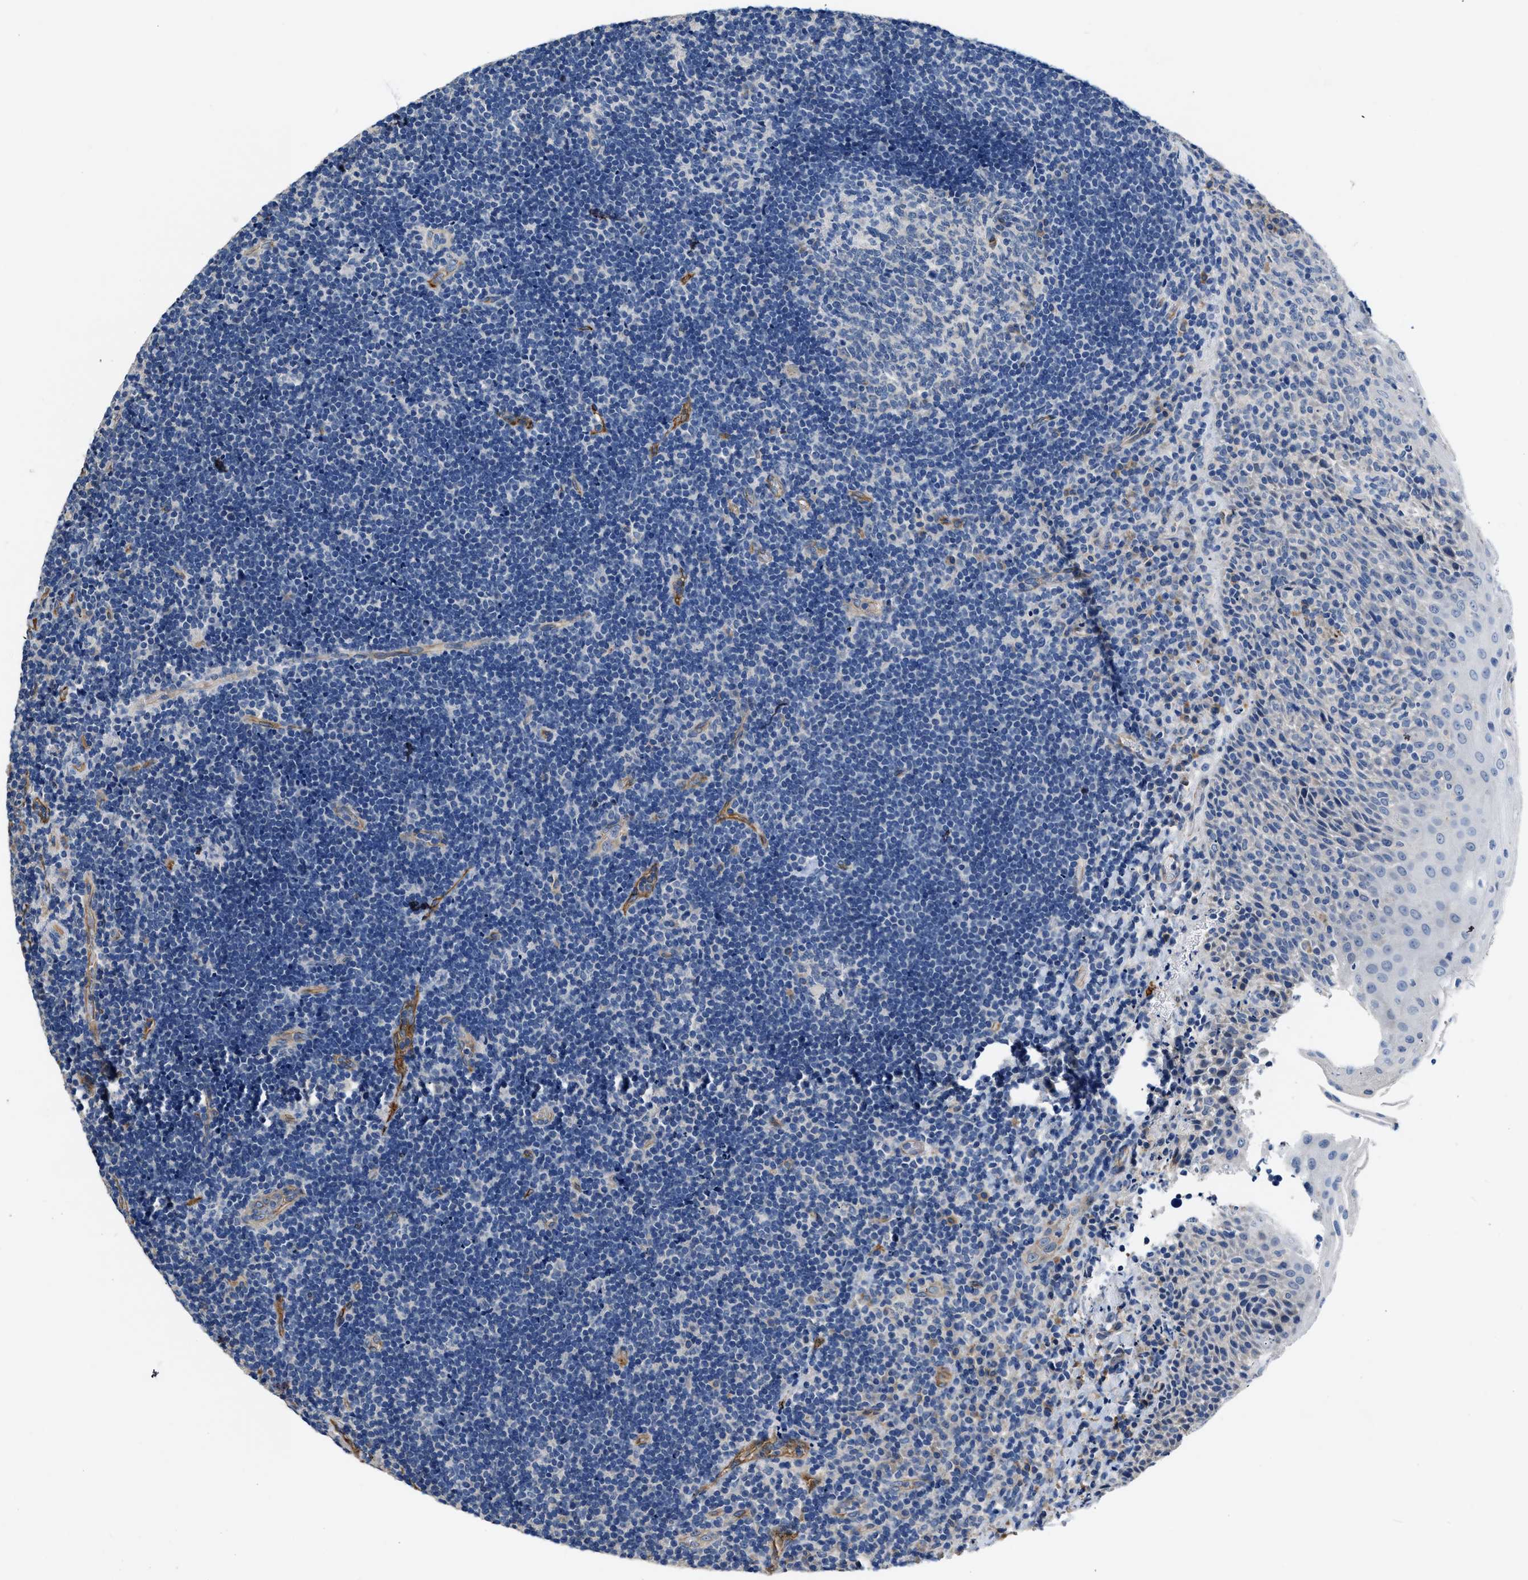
{"staining": {"intensity": "negative", "quantity": "none", "location": "none"}, "tissue": "lymphoma", "cell_type": "Tumor cells", "image_type": "cancer", "snomed": [{"axis": "morphology", "description": "Malignant lymphoma, non-Hodgkin's type, High grade"}, {"axis": "topography", "description": "Tonsil"}], "caption": "Immunohistochemistry (IHC) of human lymphoma demonstrates no staining in tumor cells.", "gene": "C22orf42", "patient": {"sex": "female", "age": 36}}